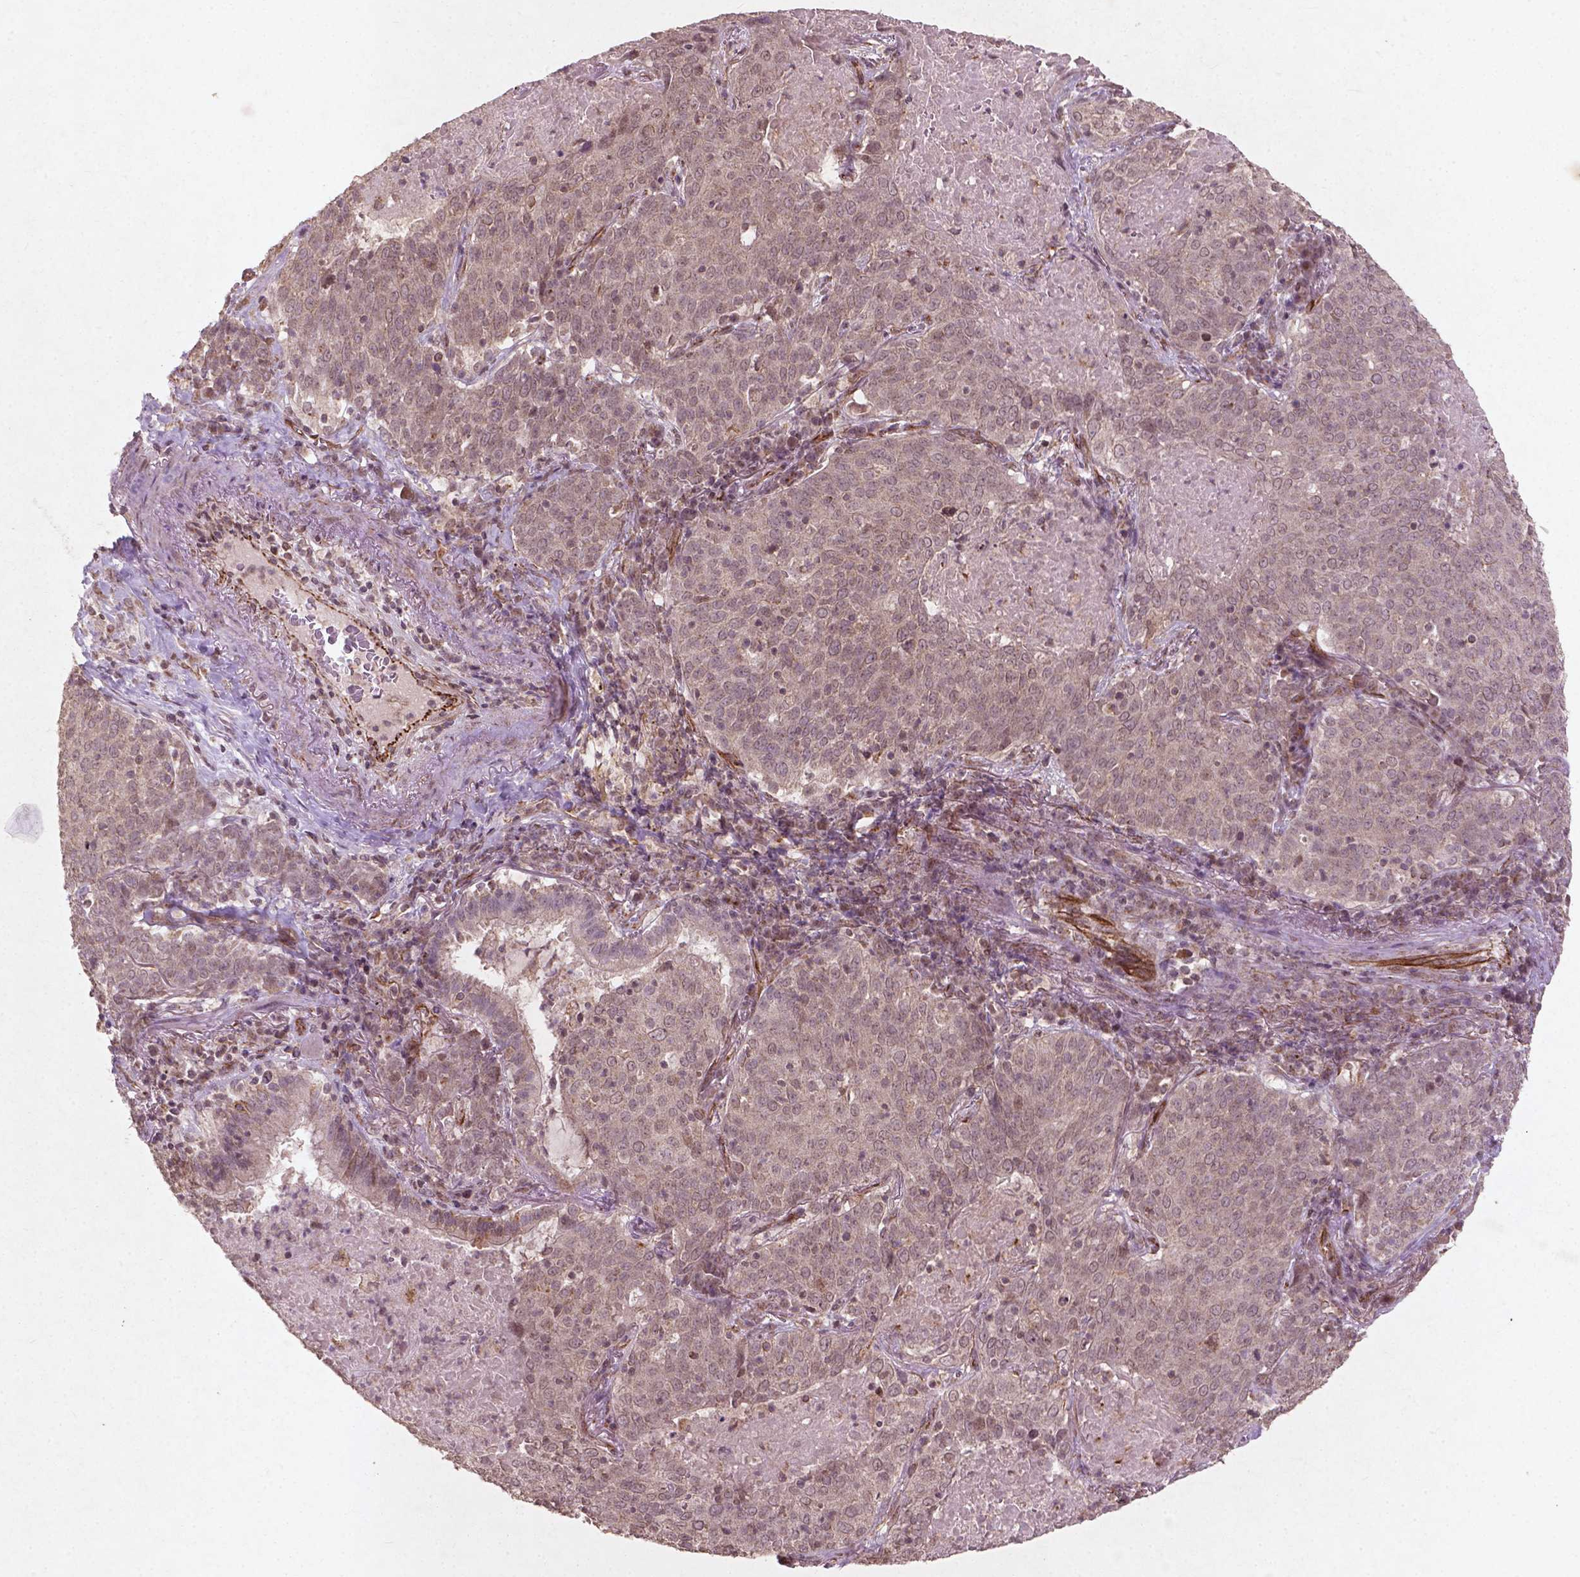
{"staining": {"intensity": "negative", "quantity": "none", "location": "none"}, "tissue": "lung cancer", "cell_type": "Tumor cells", "image_type": "cancer", "snomed": [{"axis": "morphology", "description": "Squamous cell carcinoma, NOS"}, {"axis": "topography", "description": "Lung"}], "caption": "Photomicrograph shows no significant protein staining in tumor cells of squamous cell carcinoma (lung).", "gene": "SMAD2", "patient": {"sex": "male", "age": 82}}